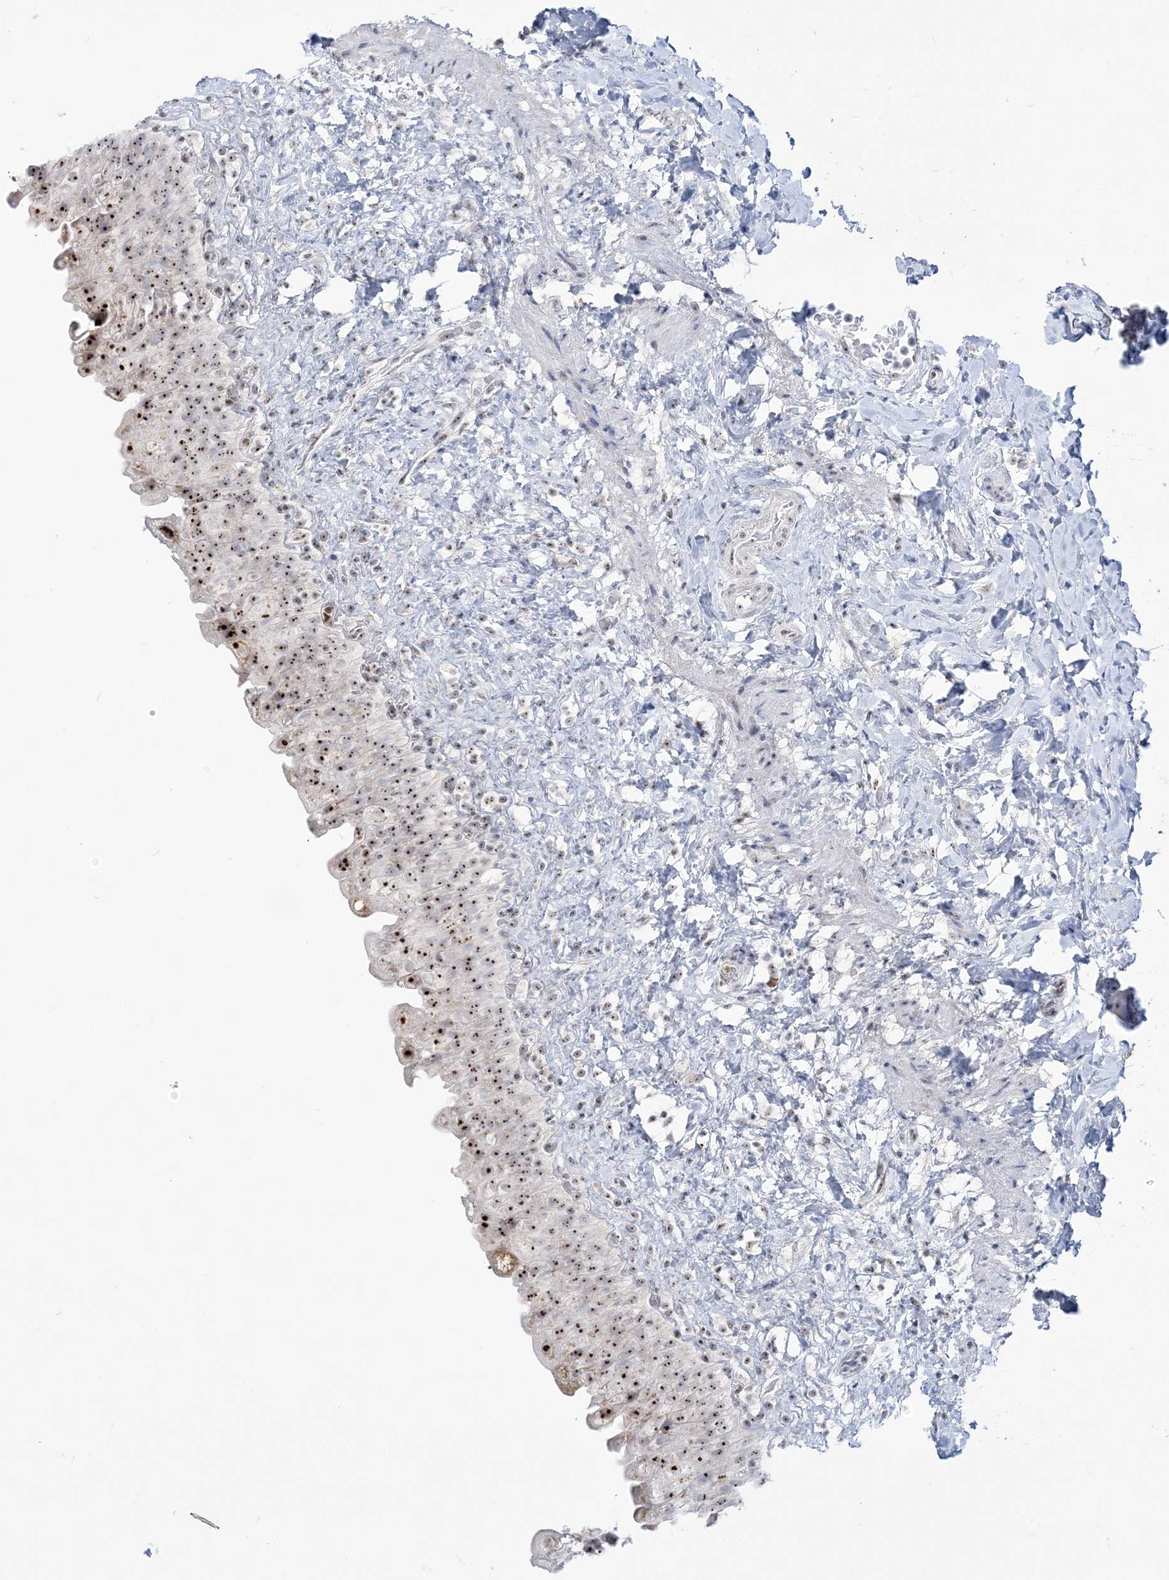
{"staining": {"intensity": "strong", "quantity": ">75%", "location": "nuclear"}, "tissue": "urinary bladder", "cell_type": "Urothelial cells", "image_type": "normal", "snomed": [{"axis": "morphology", "description": "Normal tissue, NOS"}, {"axis": "topography", "description": "Urinary bladder"}], "caption": "Unremarkable urinary bladder demonstrates strong nuclear staining in about >75% of urothelial cells.", "gene": "DDX21", "patient": {"sex": "female", "age": 27}}